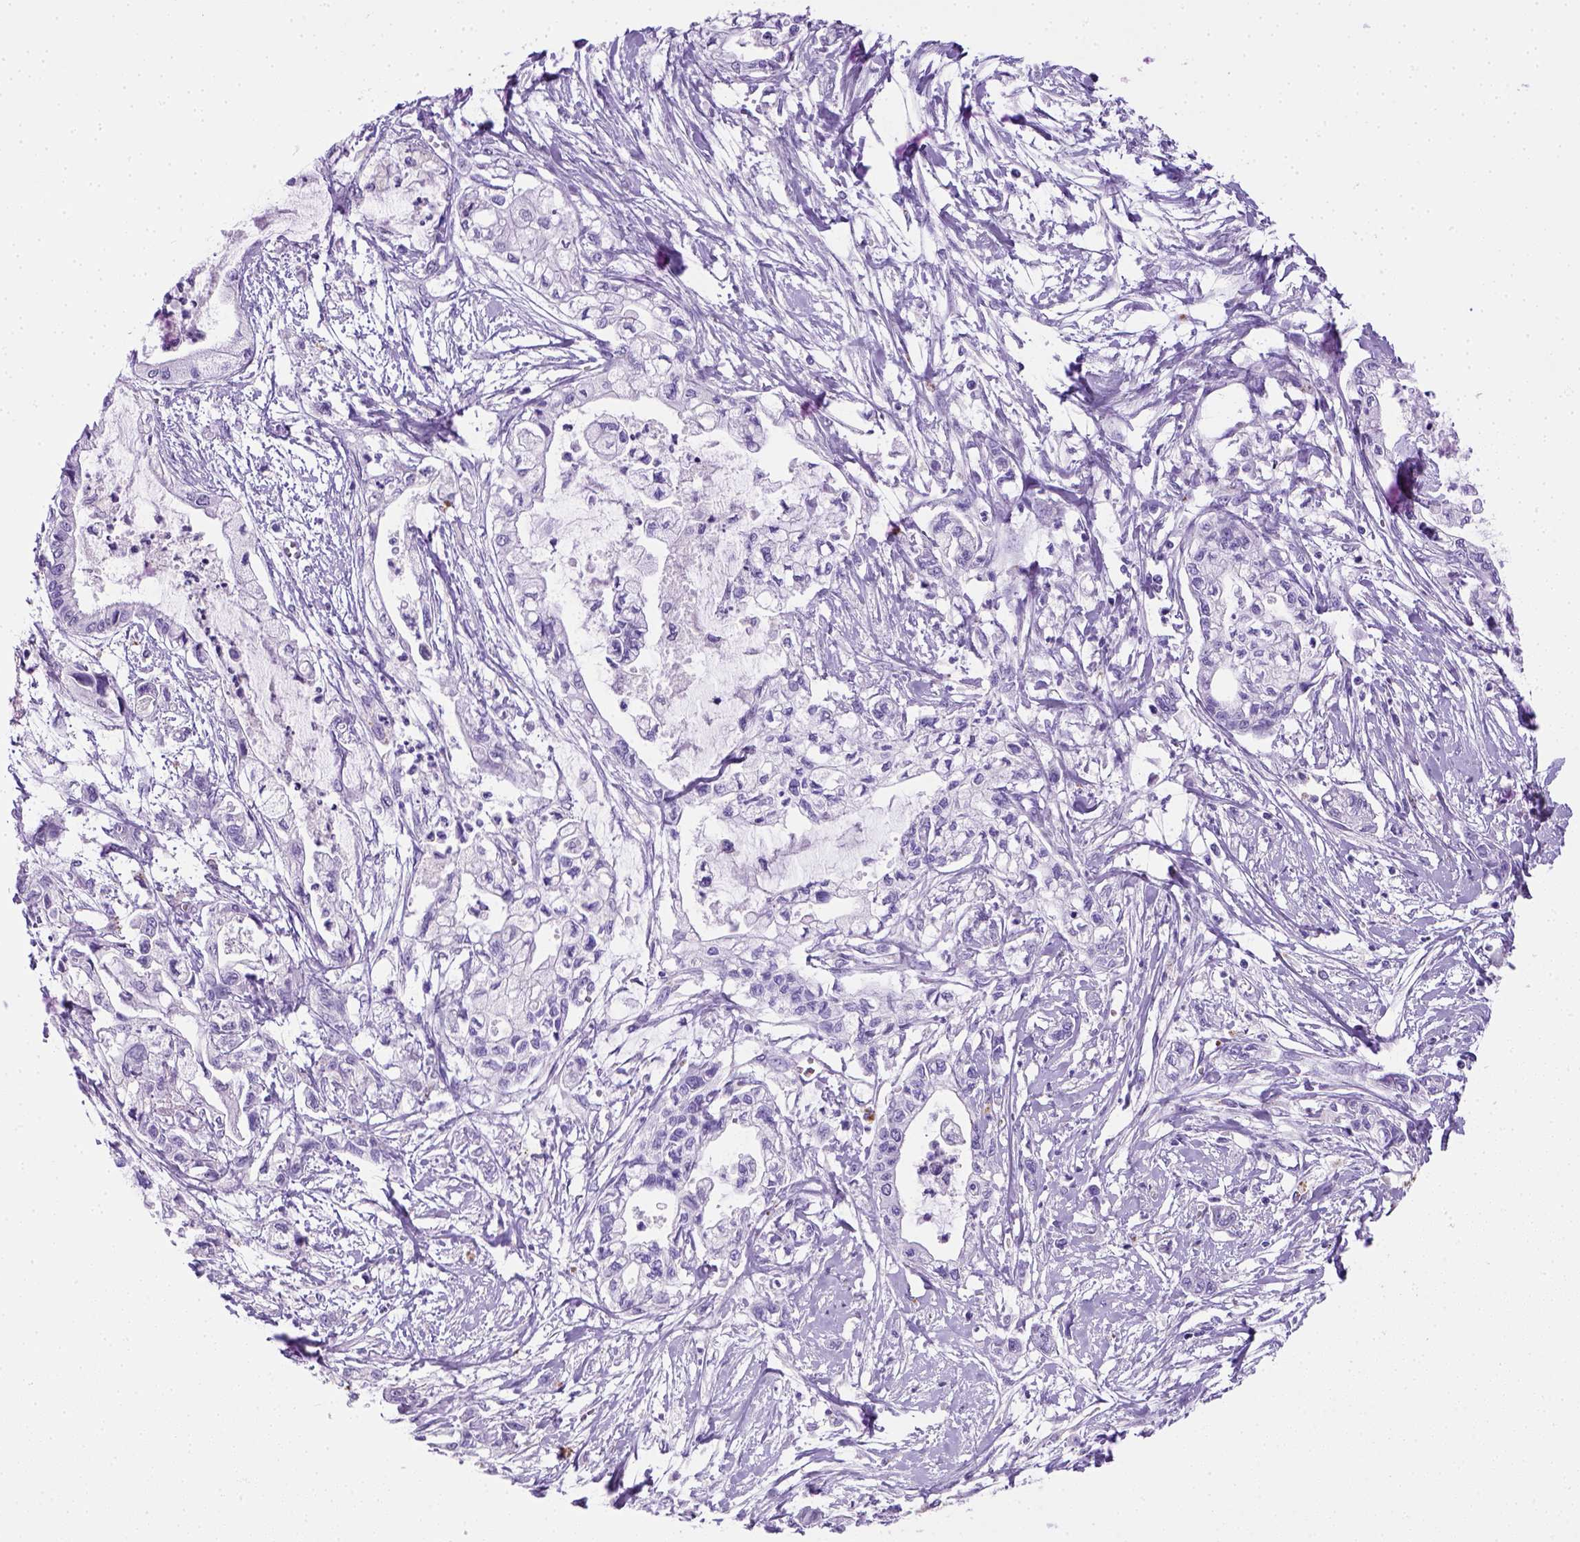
{"staining": {"intensity": "negative", "quantity": "none", "location": "none"}, "tissue": "pancreatic cancer", "cell_type": "Tumor cells", "image_type": "cancer", "snomed": [{"axis": "morphology", "description": "Adenocarcinoma, NOS"}, {"axis": "topography", "description": "Pancreas"}], "caption": "Pancreatic adenocarcinoma was stained to show a protein in brown. There is no significant staining in tumor cells. (Brightfield microscopy of DAB immunohistochemistry (IHC) at high magnification).", "gene": "KRT71", "patient": {"sex": "male", "age": 54}}